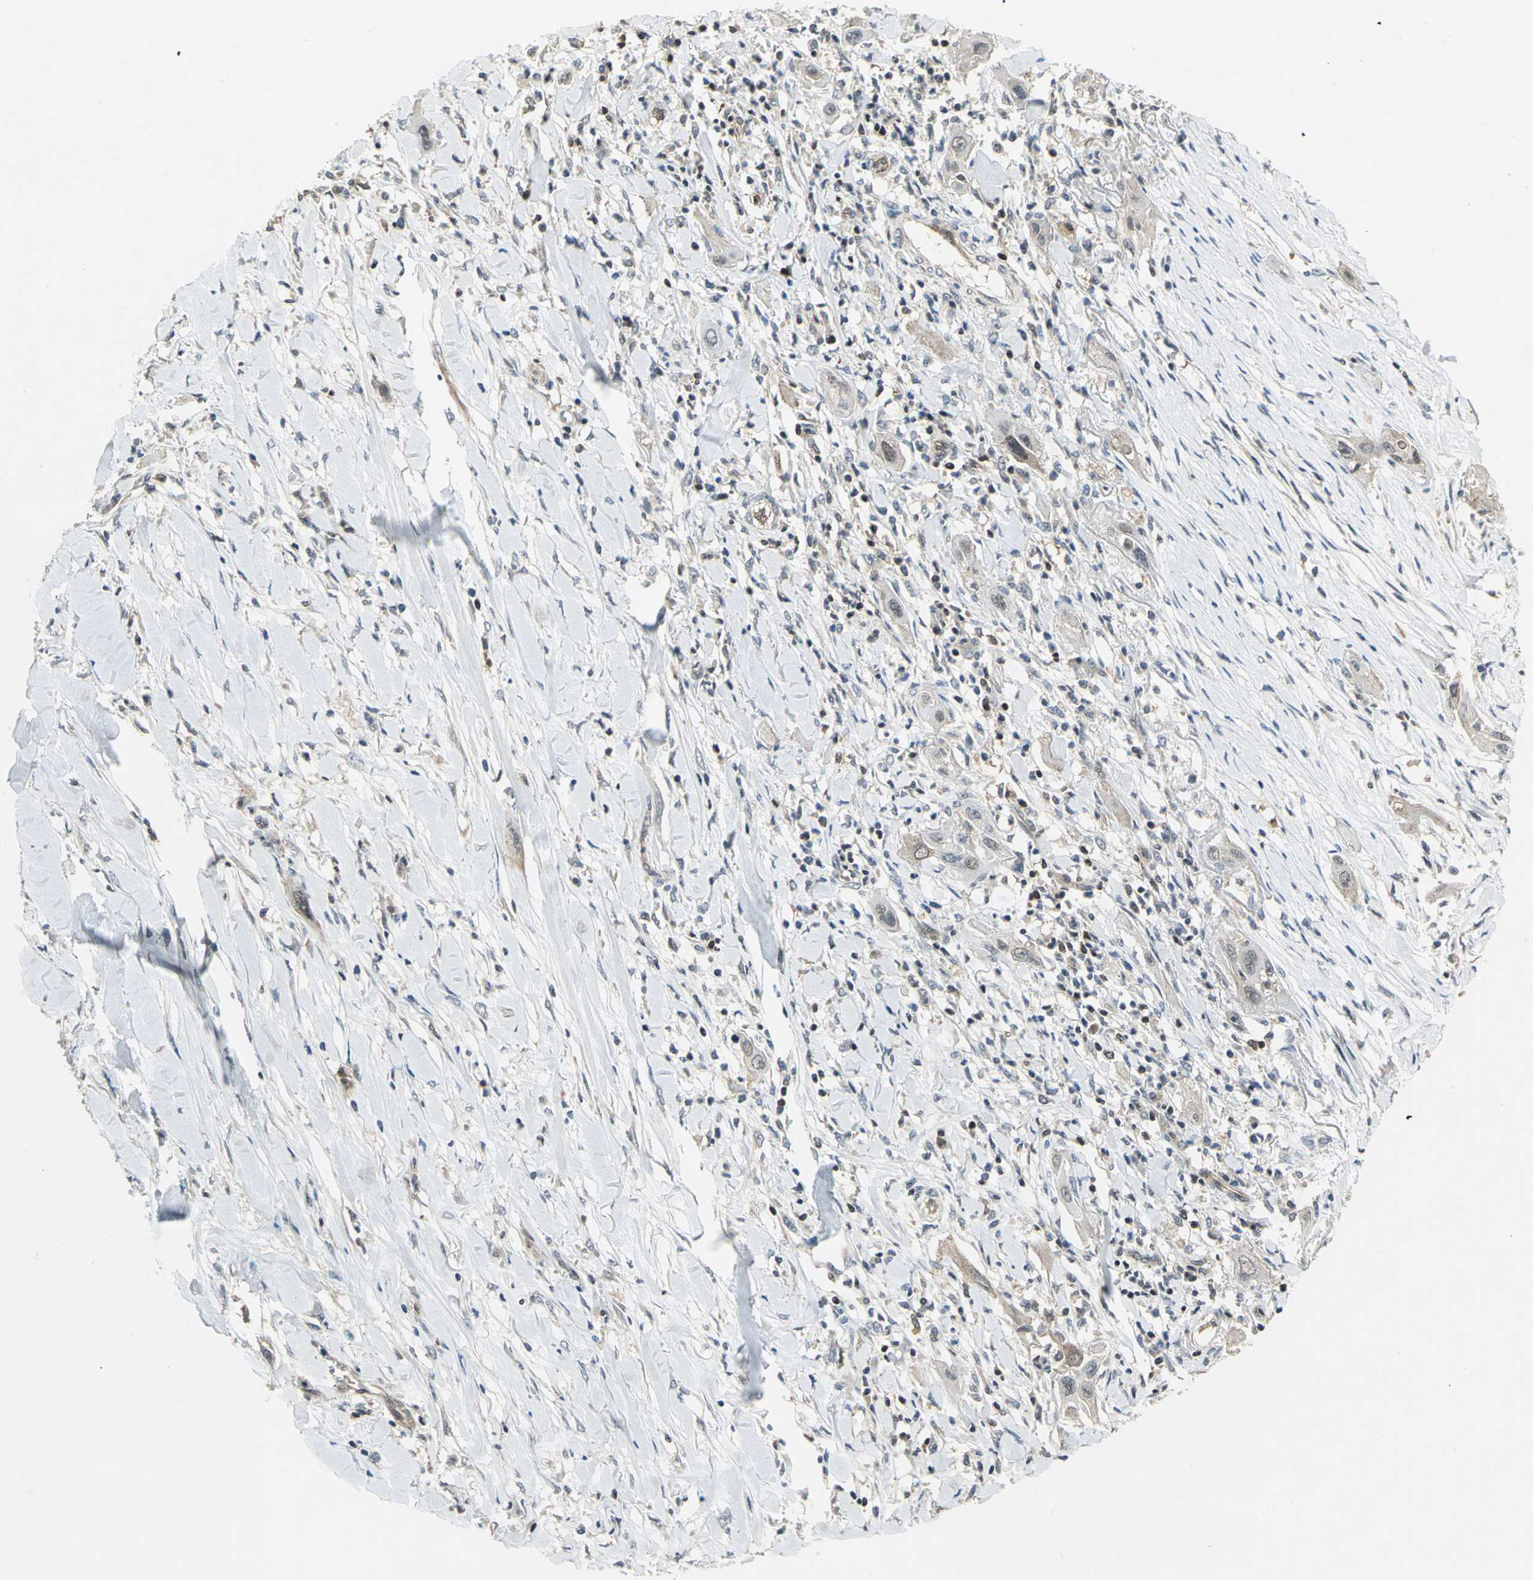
{"staining": {"intensity": "weak", "quantity": "25%-75%", "location": "cytoplasmic/membranous,nuclear"}, "tissue": "lung cancer", "cell_type": "Tumor cells", "image_type": "cancer", "snomed": [{"axis": "morphology", "description": "Squamous cell carcinoma, NOS"}, {"axis": "topography", "description": "Lung"}], "caption": "Lung squamous cell carcinoma stained with immunohistochemistry (IHC) shows weak cytoplasmic/membranous and nuclear expression in approximately 25%-75% of tumor cells.", "gene": "PPIA", "patient": {"sex": "female", "age": 47}}